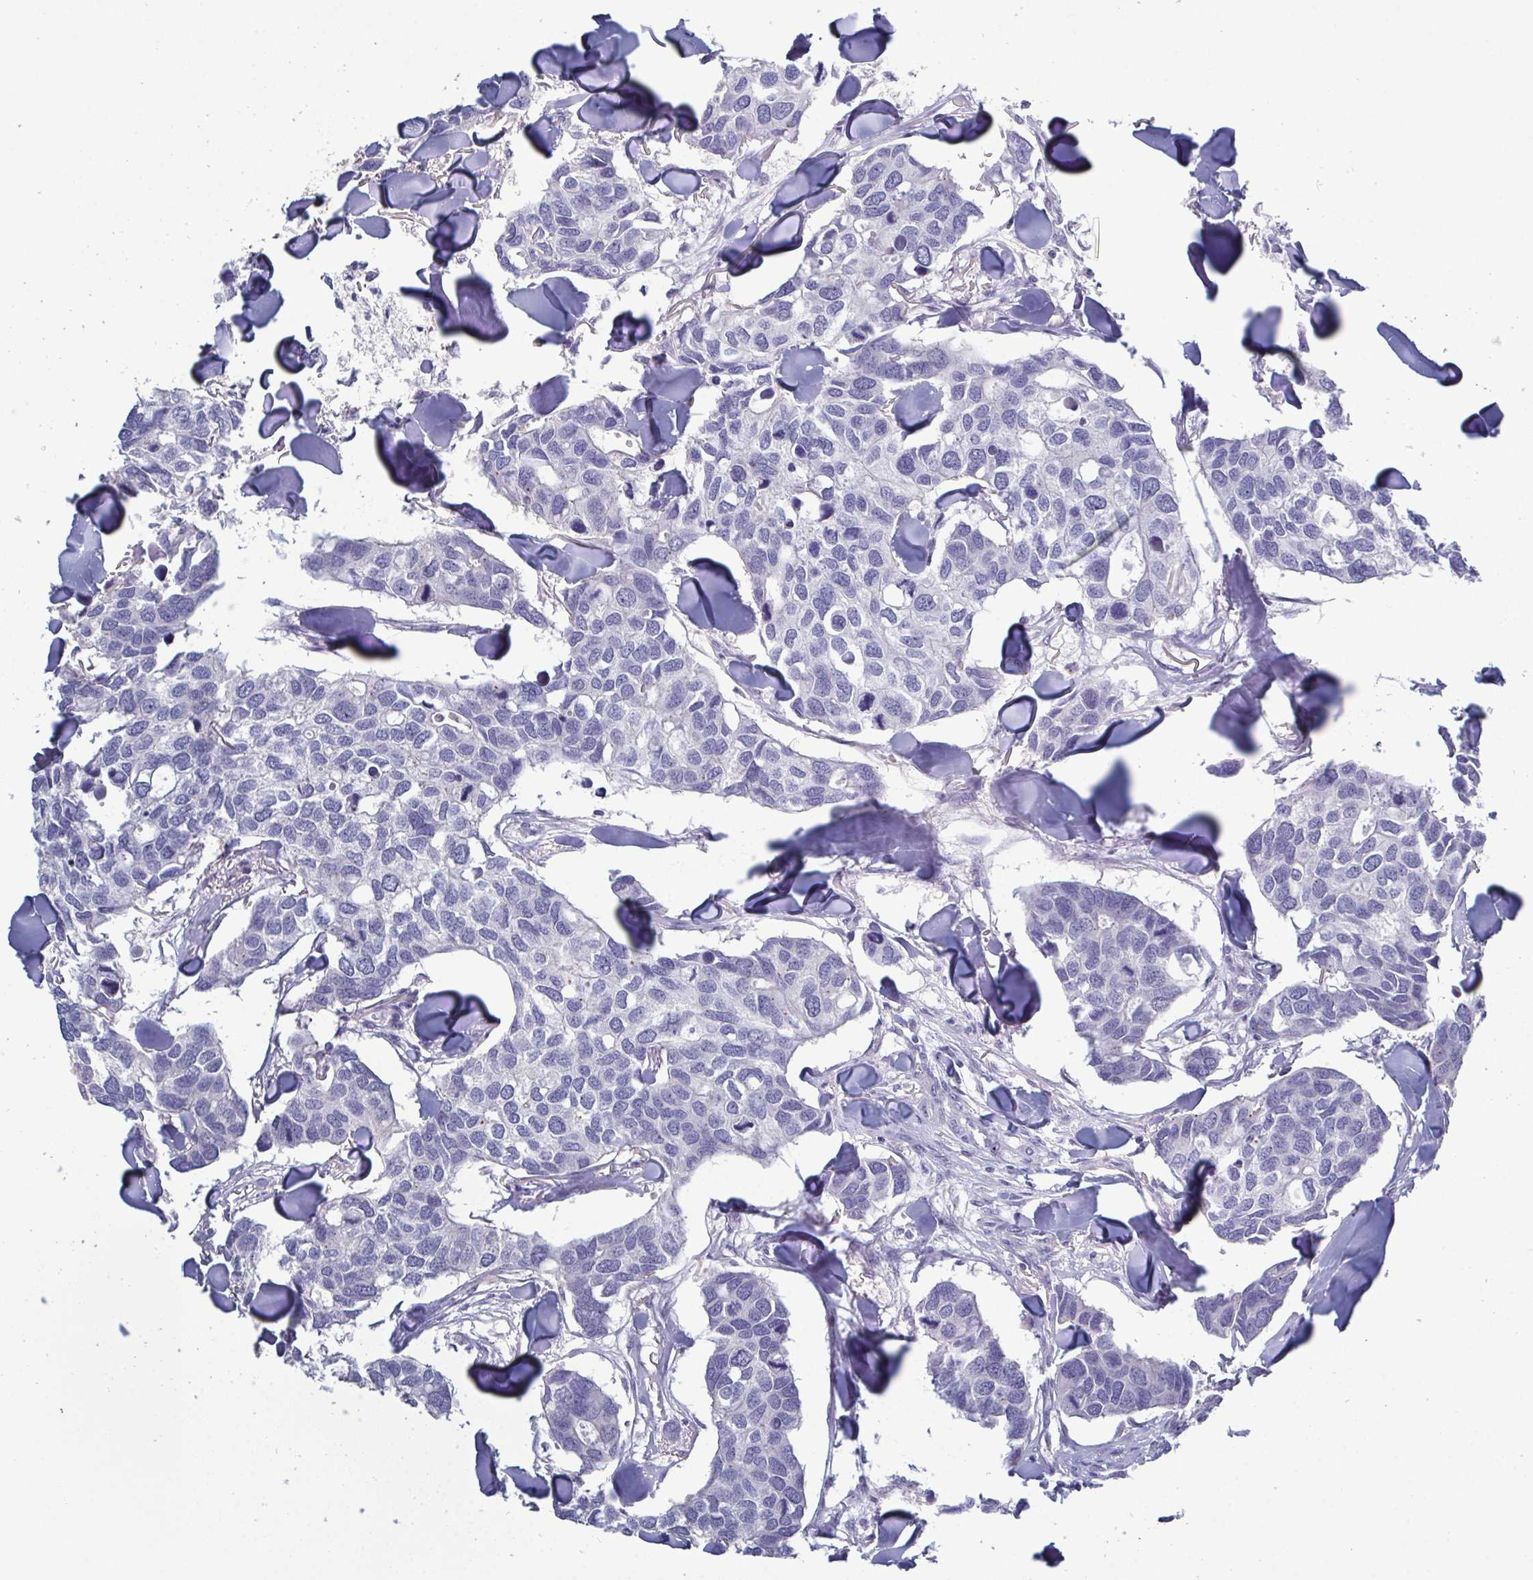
{"staining": {"intensity": "negative", "quantity": "none", "location": "none"}, "tissue": "breast cancer", "cell_type": "Tumor cells", "image_type": "cancer", "snomed": [{"axis": "morphology", "description": "Duct carcinoma"}, {"axis": "topography", "description": "Breast"}], "caption": "DAB (3,3'-diaminobenzidine) immunohistochemical staining of human breast cancer shows no significant positivity in tumor cells.", "gene": "GLDC", "patient": {"sex": "female", "age": 83}}